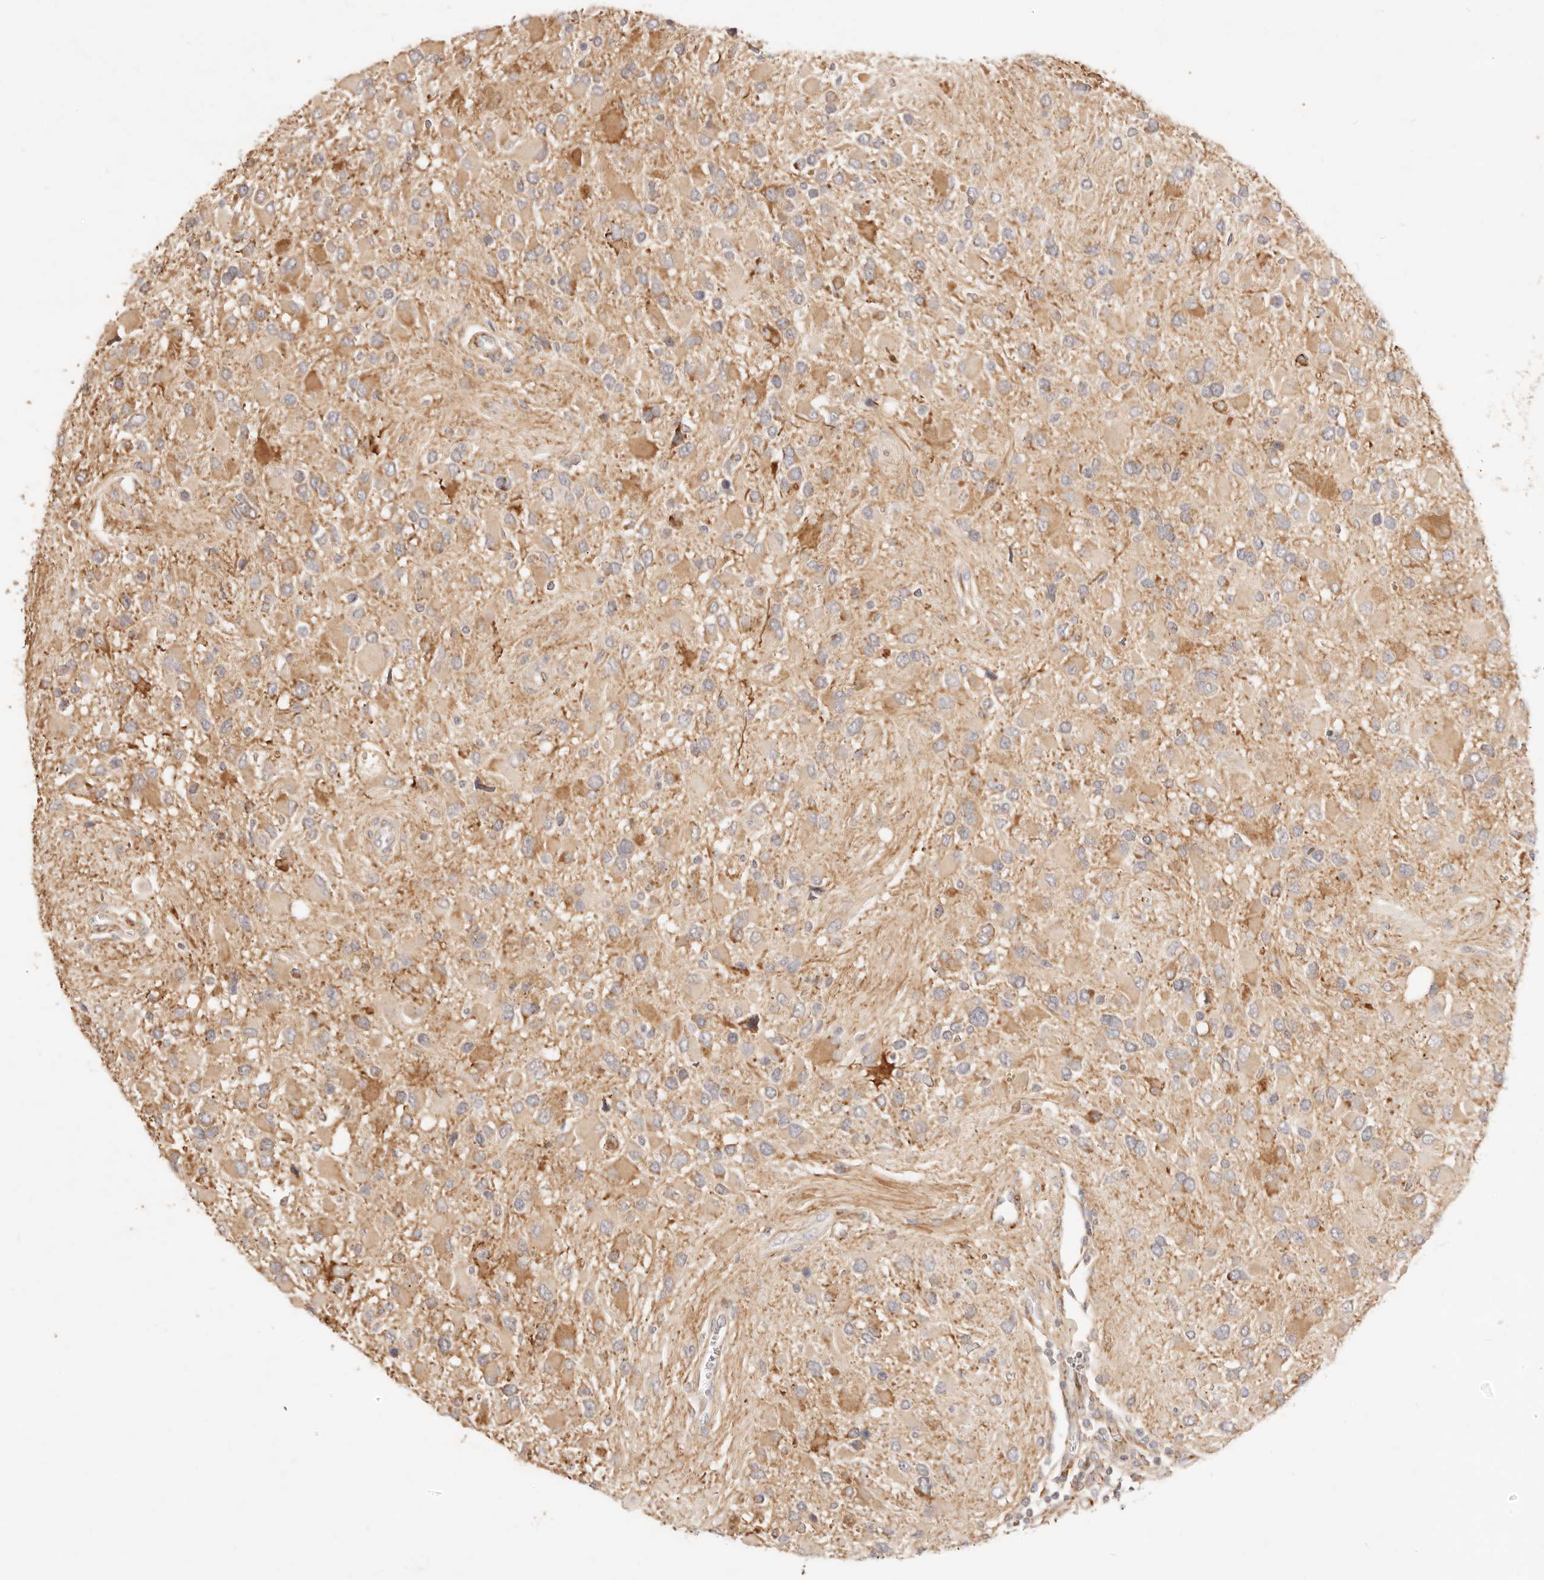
{"staining": {"intensity": "weak", "quantity": ">75%", "location": "cytoplasmic/membranous"}, "tissue": "glioma", "cell_type": "Tumor cells", "image_type": "cancer", "snomed": [{"axis": "morphology", "description": "Glioma, malignant, High grade"}, {"axis": "topography", "description": "Brain"}], "caption": "Tumor cells show low levels of weak cytoplasmic/membranous staining in about >75% of cells in glioma. Using DAB (3,3'-diaminobenzidine) (brown) and hematoxylin (blue) stains, captured at high magnification using brightfield microscopy.", "gene": "RUBCNL", "patient": {"sex": "male", "age": 53}}